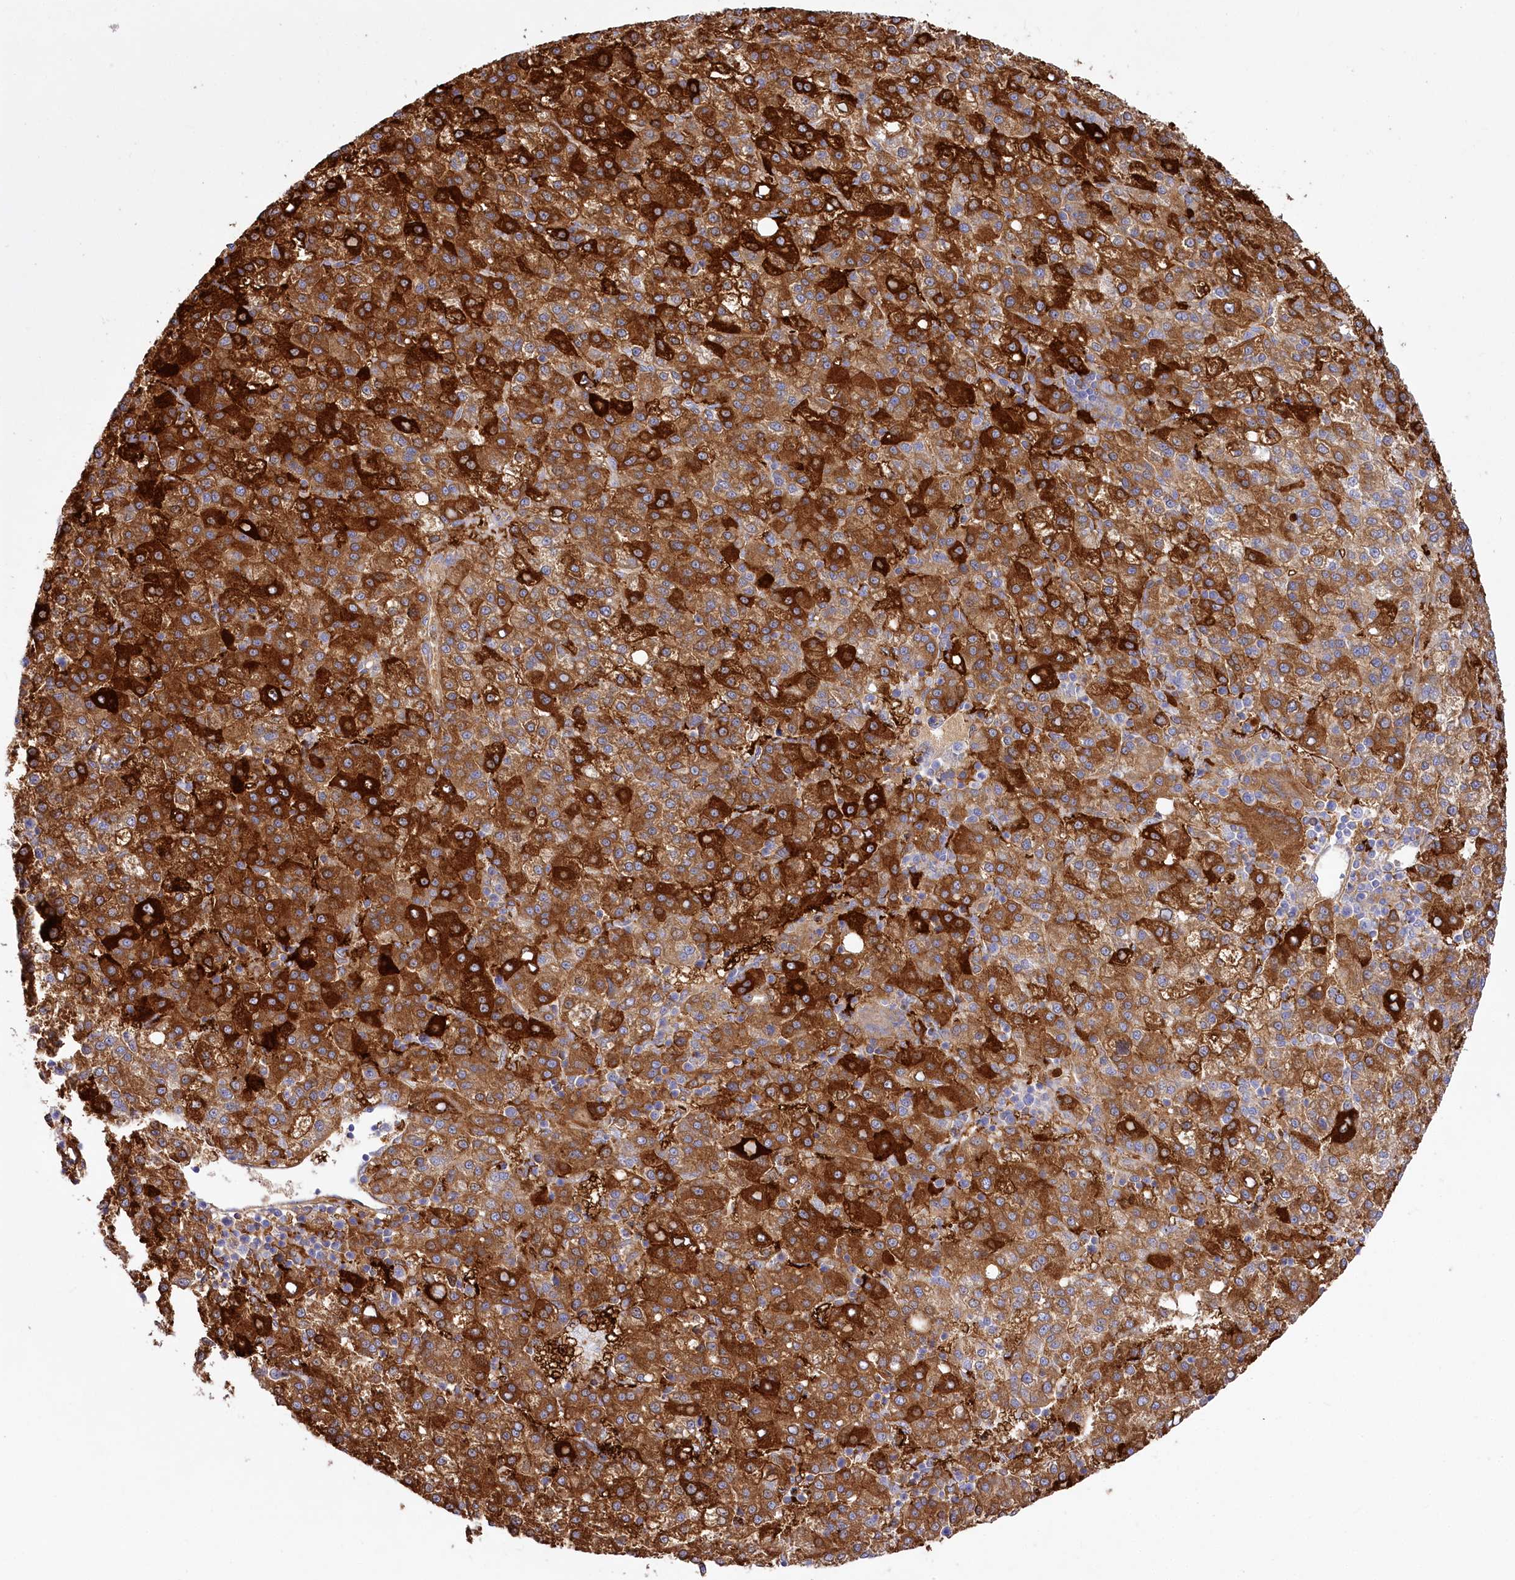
{"staining": {"intensity": "strong", "quantity": ">75%", "location": "cytoplasmic/membranous"}, "tissue": "liver cancer", "cell_type": "Tumor cells", "image_type": "cancer", "snomed": [{"axis": "morphology", "description": "Carcinoma, Hepatocellular, NOS"}, {"axis": "topography", "description": "Liver"}], "caption": "Immunohistochemical staining of liver cancer demonstrates high levels of strong cytoplasmic/membranous expression in approximately >75% of tumor cells.", "gene": "DNAJC19", "patient": {"sex": "female", "age": 58}}